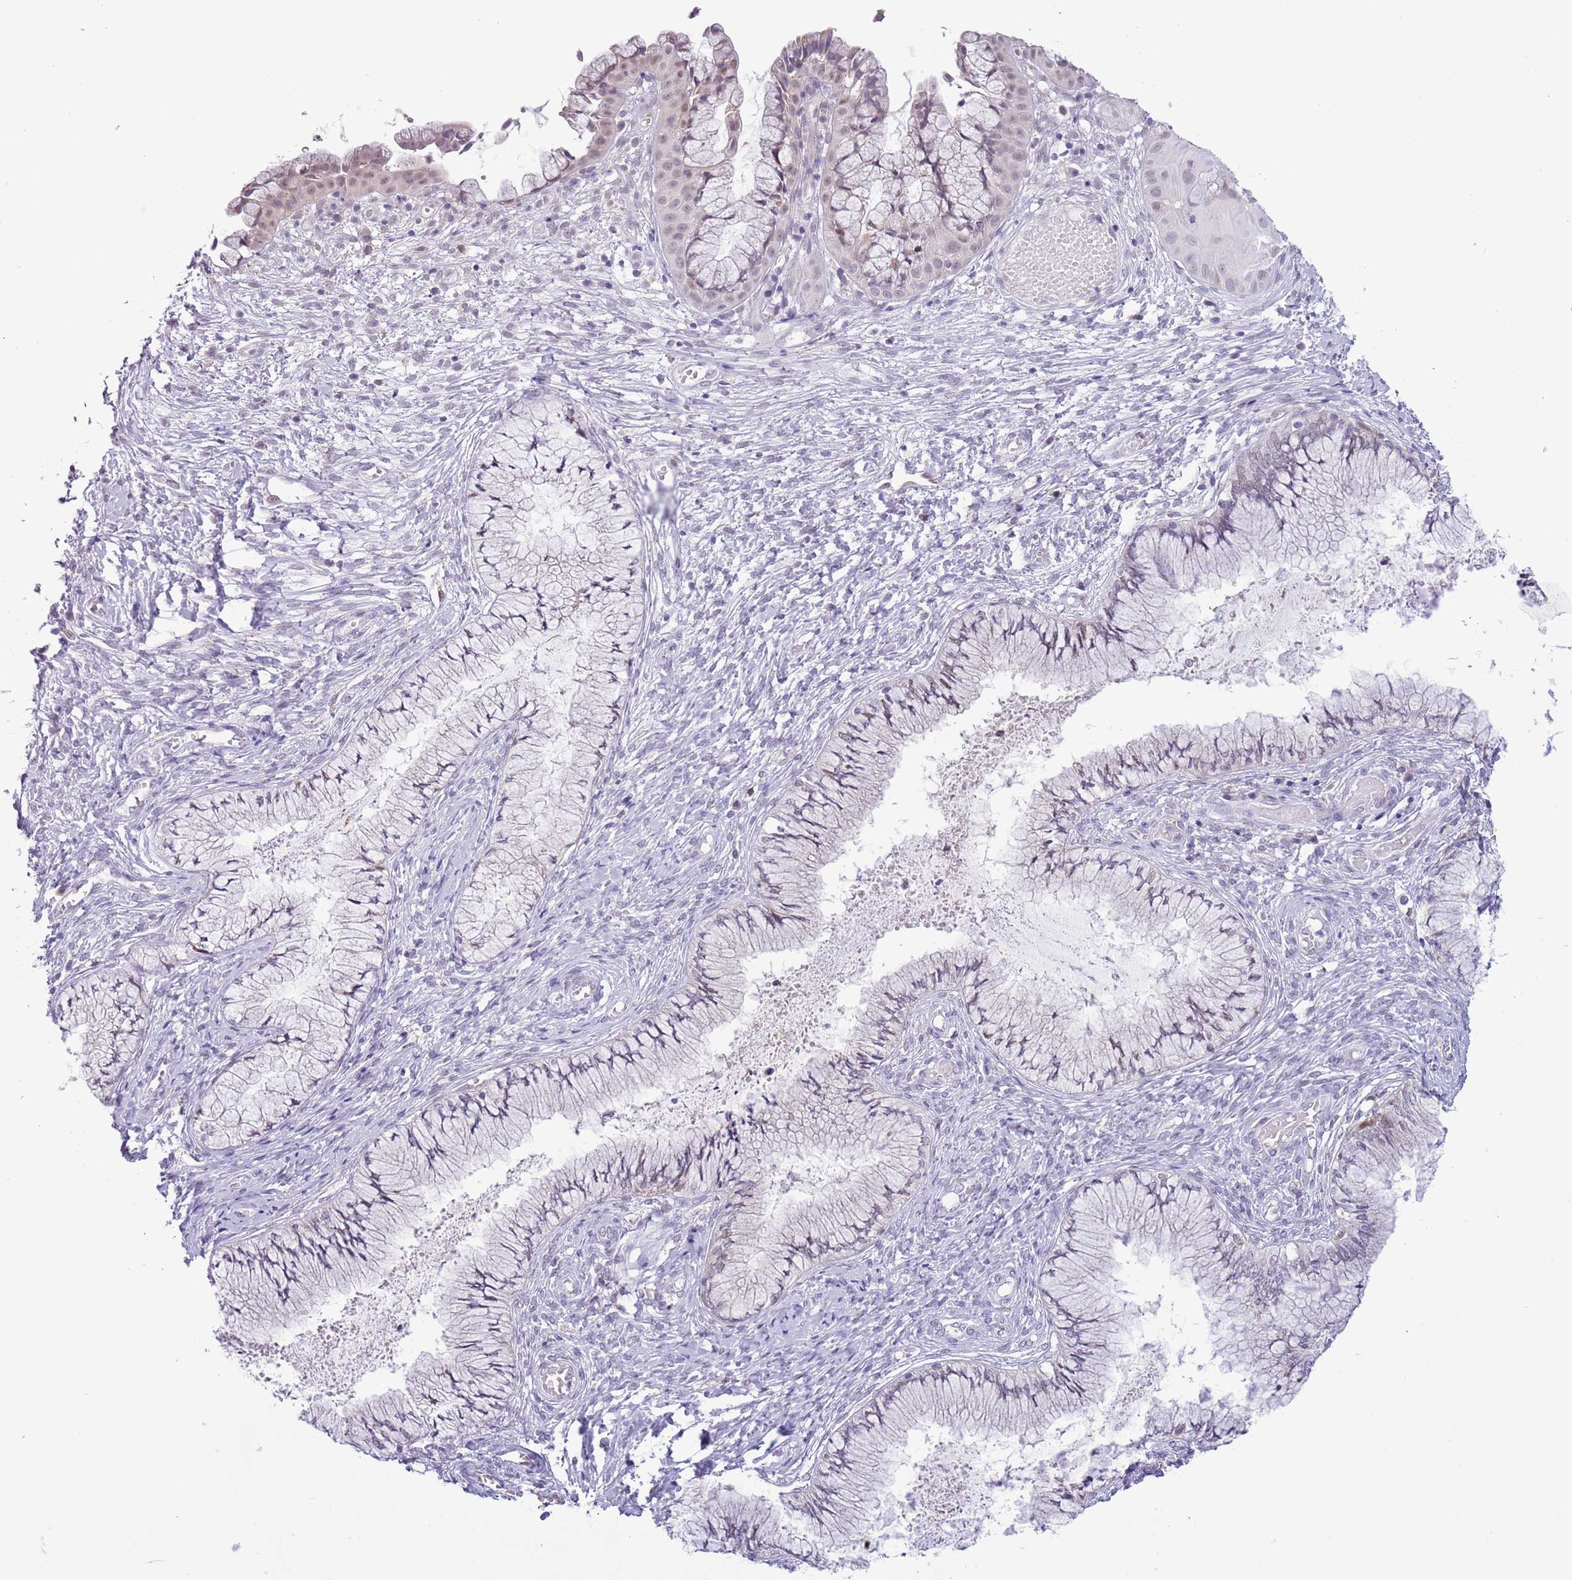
{"staining": {"intensity": "weak", "quantity": "<25%", "location": "nuclear"}, "tissue": "cervix", "cell_type": "Glandular cells", "image_type": "normal", "snomed": [{"axis": "morphology", "description": "Normal tissue, NOS"}, {"axis": "topography", "description": "Cervix"}], "caption": "An IHC histopathology image of unremarkable cervix is shown. There is no staining in glandular cells of cervix. (DAB immunohistochemistry visualized using brightfield microscopy, high magnification).", "gene": "ZNF576", "patient": {"sex": "female", "age": 42}}